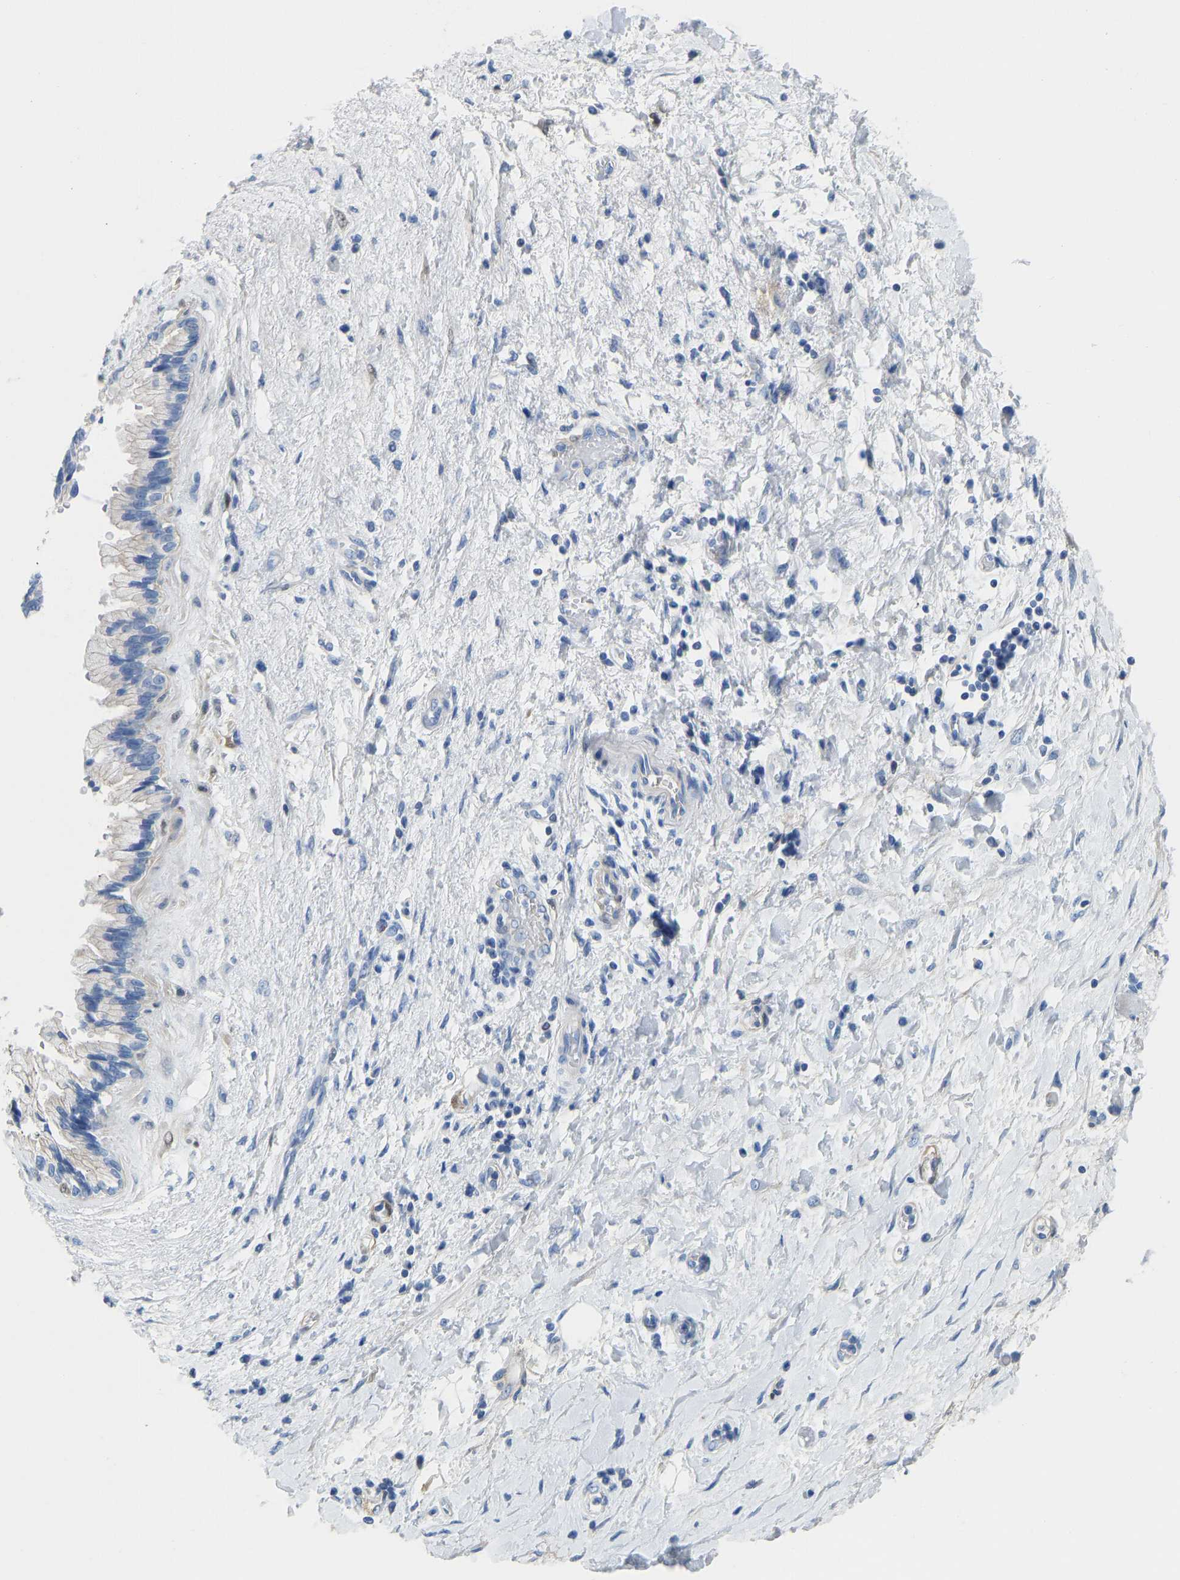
{"staining": {"intensity": "negative", "quantity": "none", "location": "none"}, "tissue": "pancreatic cancer", "cell_type": "Tumor cells", "image_type": "cancer", "snomed": [{"axis": "morphology", "description": "Adenocarcinoma, NOS"}, {"axis": "topography", "description": "Pancreas"}], "caption": "Immunohistochemistry (IHC) image of pancreatic cancer stained for a protein (brown), which displays no expression in tumor cells. (Stains: DAB (3,3'-diaminobenzidine) immunohistochemistry with hematoxylin counter stain, Microscopy: brightfield microscopy at high magnification).", "gene": "NKAIN3", "patient": {"sex": "female", "age": 60}}